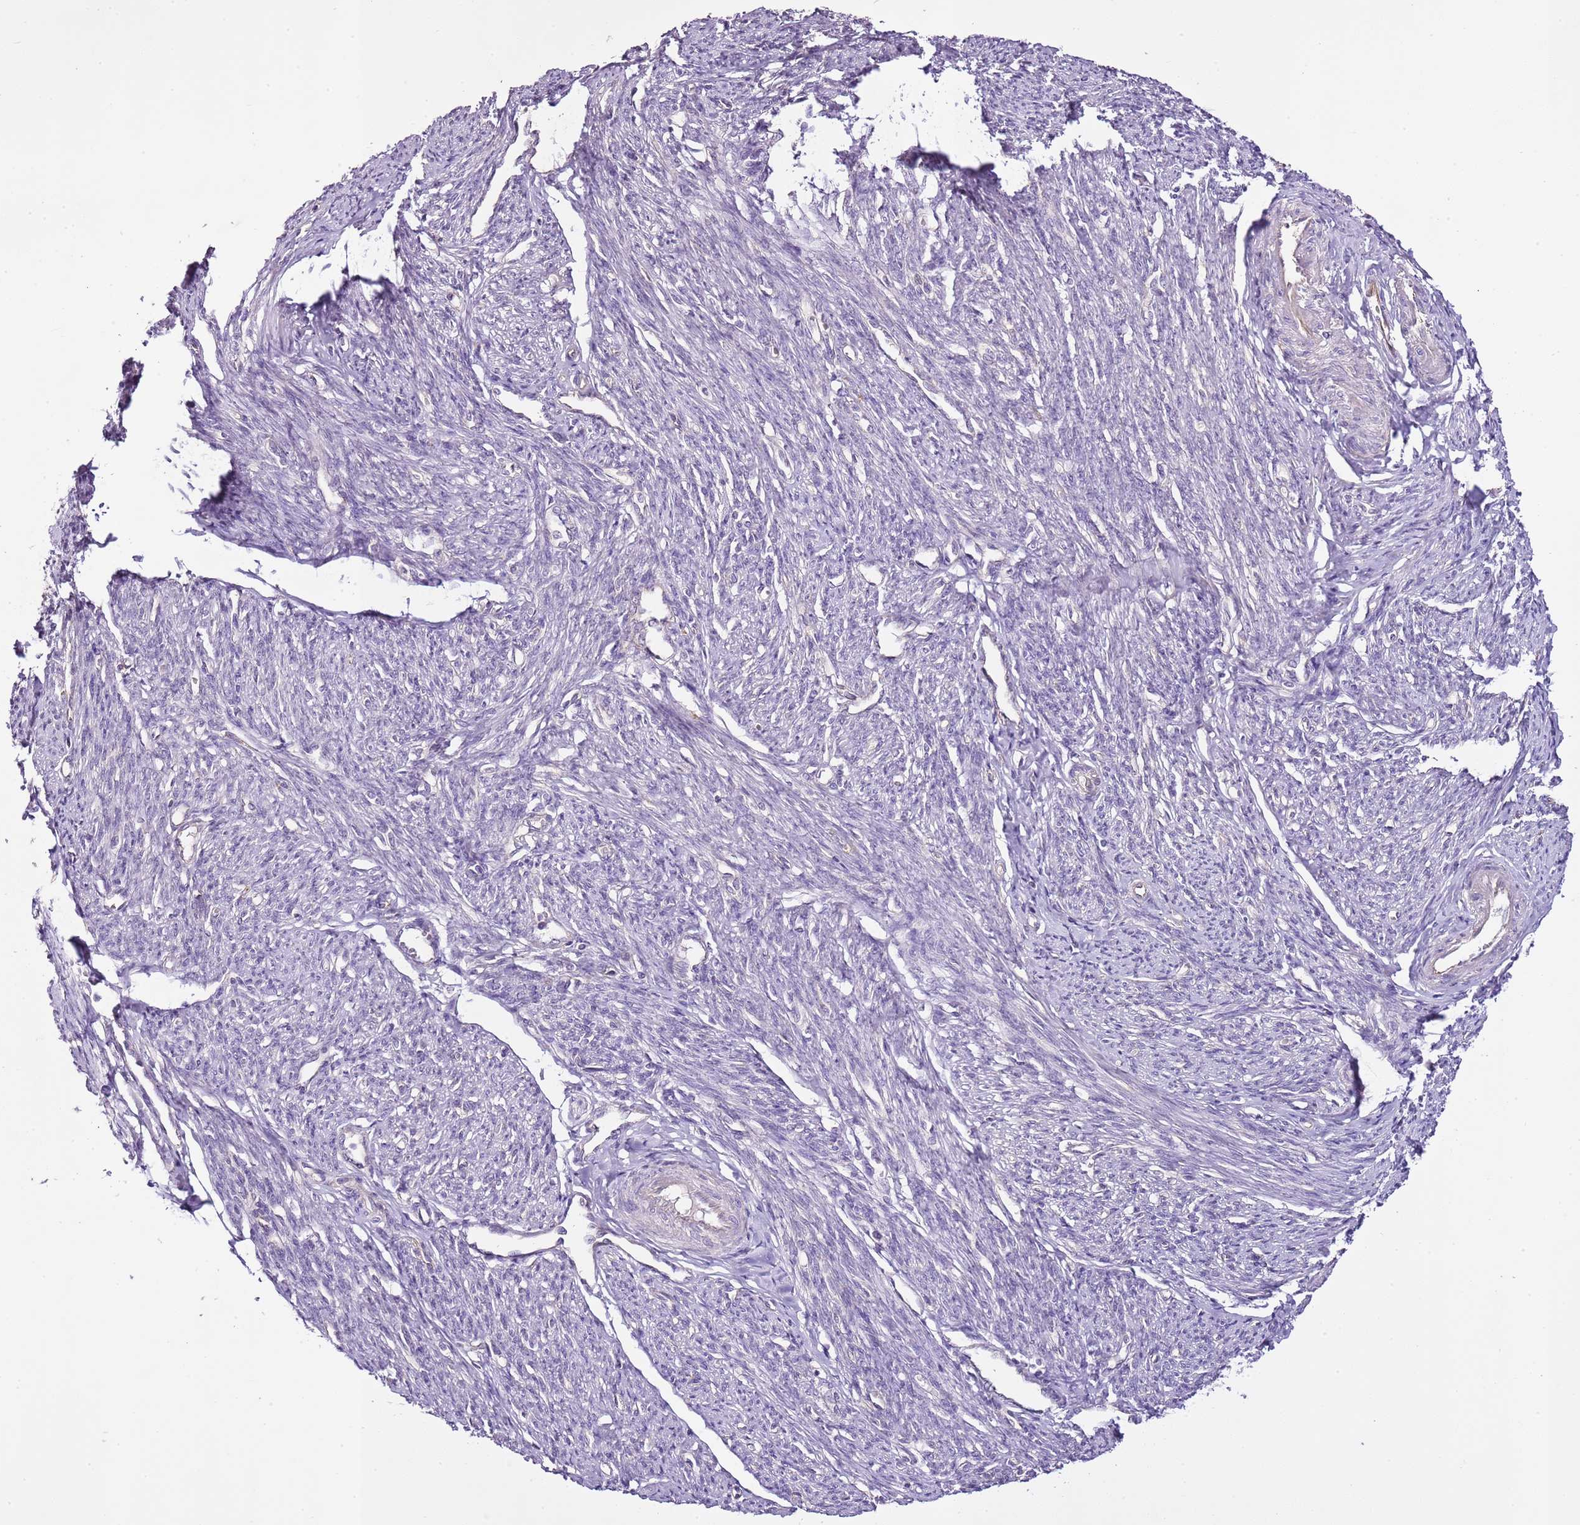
{"staining": {"intensity": "negative", "quantity": "none", "location": "none"}, "tissue": "smooth muscle", "cell_type": "Smooth muscle cells", "image_type": "normal", "snomed": [{"axis": "morphology", "description": "Normal tissue, NOS"}, {"axis": "topography", "description": "Smooth muscle"}, {"axis": "topography", "description": "Uterus"}], "caption": "Immunohistochemistry (IHC) micrograph of benign smooth muscle: smooth muscle stained with DAB (3,3'-diaminobenzidine) exhibits no significant protein staining in smooth muscle cells.", "gene": "CMKLR1", "patient": {"sex": "female", "age": 59}}